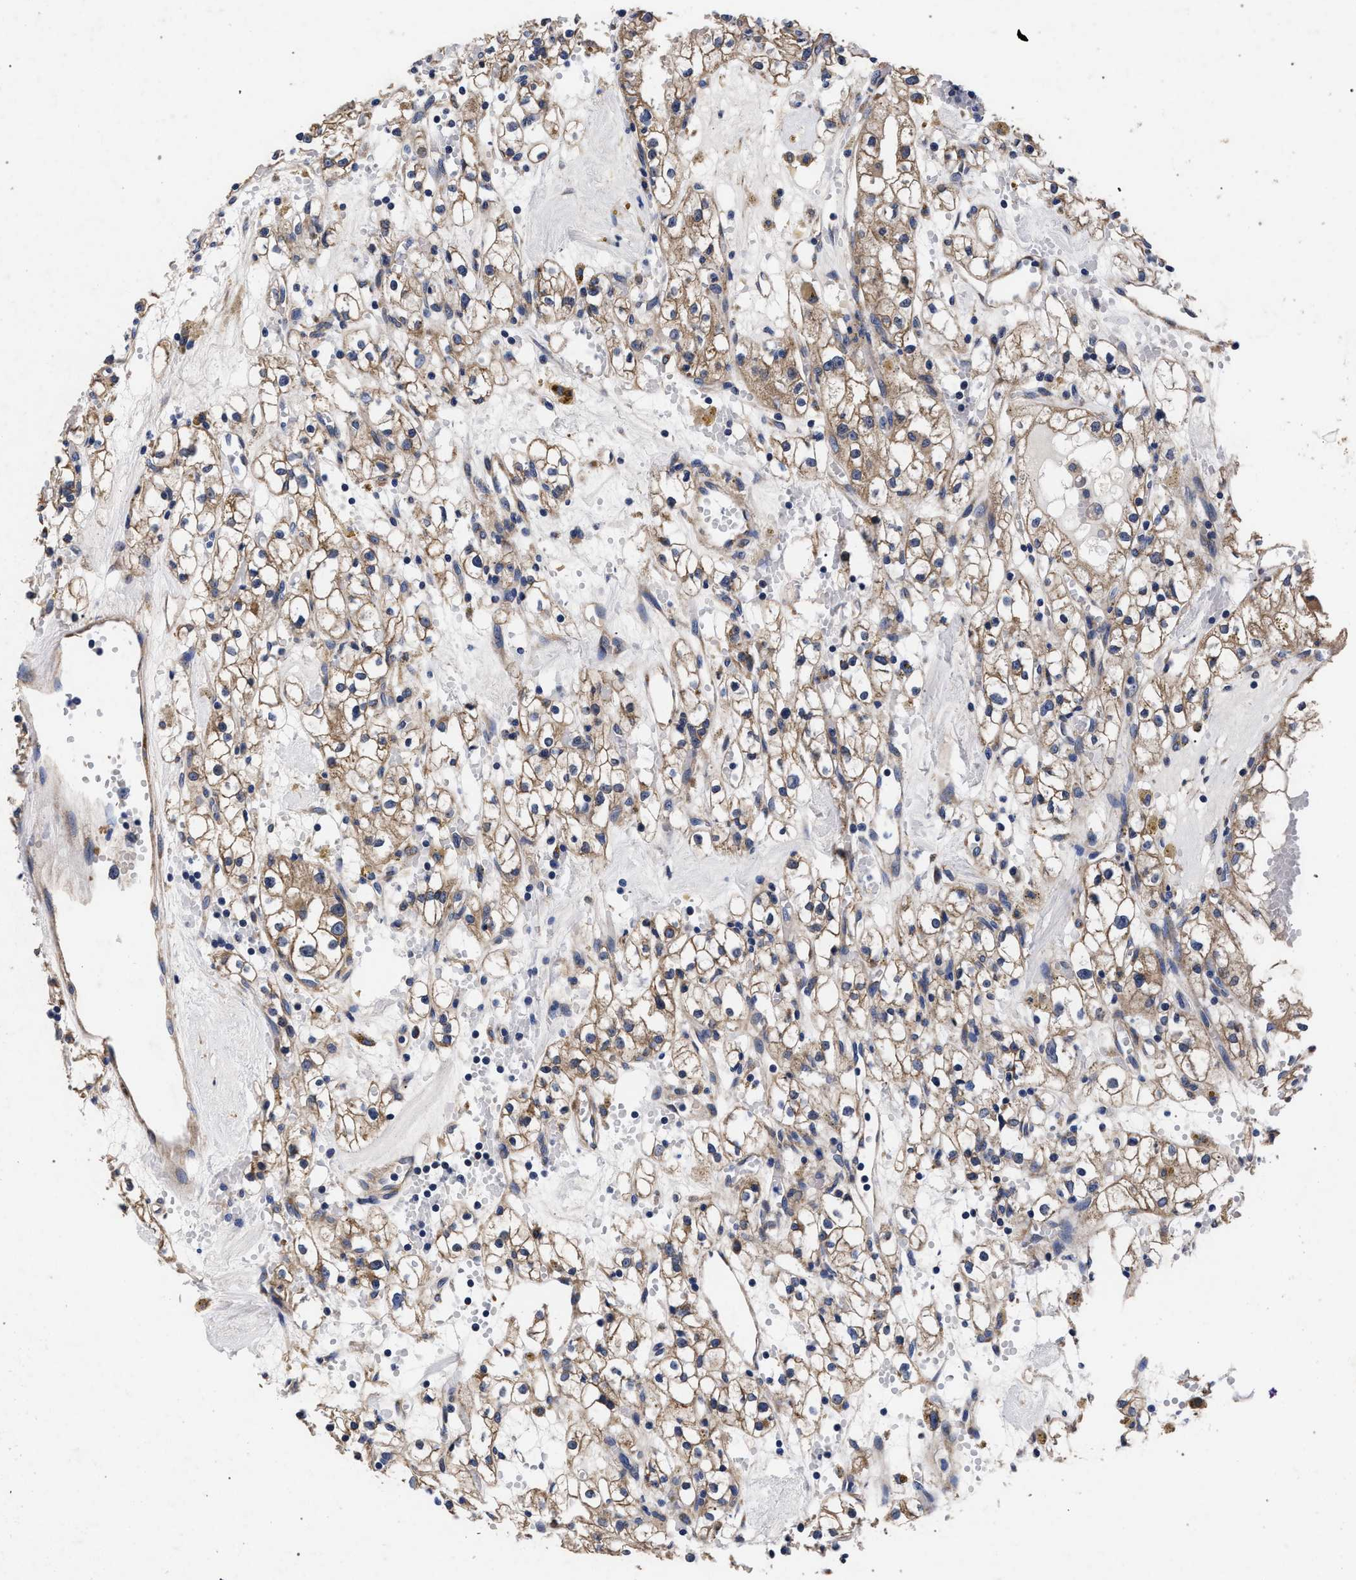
{"staining": {"intensity": "moderate", "quantity": ">75%", "location": "cytoplasmic/membranous"}, "tissue": "renal cancer", "cell_type": "Tumor cells", "image_type": "cancer", "snomed": [{"axis": "morphology", "description": "Adenocarcinoma, NOS"}, {"axis": "topography", "description": "Kidney"}], "caption": "Renal cancer (adenocarcinoma) stained with IHC exhibits moderate cytoplasmic/membranous positivity in about >75% of tumor cells. The staining was performed using DAB (3,3'-diaminobenzidine) to visualize the protein expression in brown, while the nuclei were stained in blue with hematoxylin (Magnification: 20x).", "gene": "CFAP95", "patient": {"sex": "male", "age": 56}}